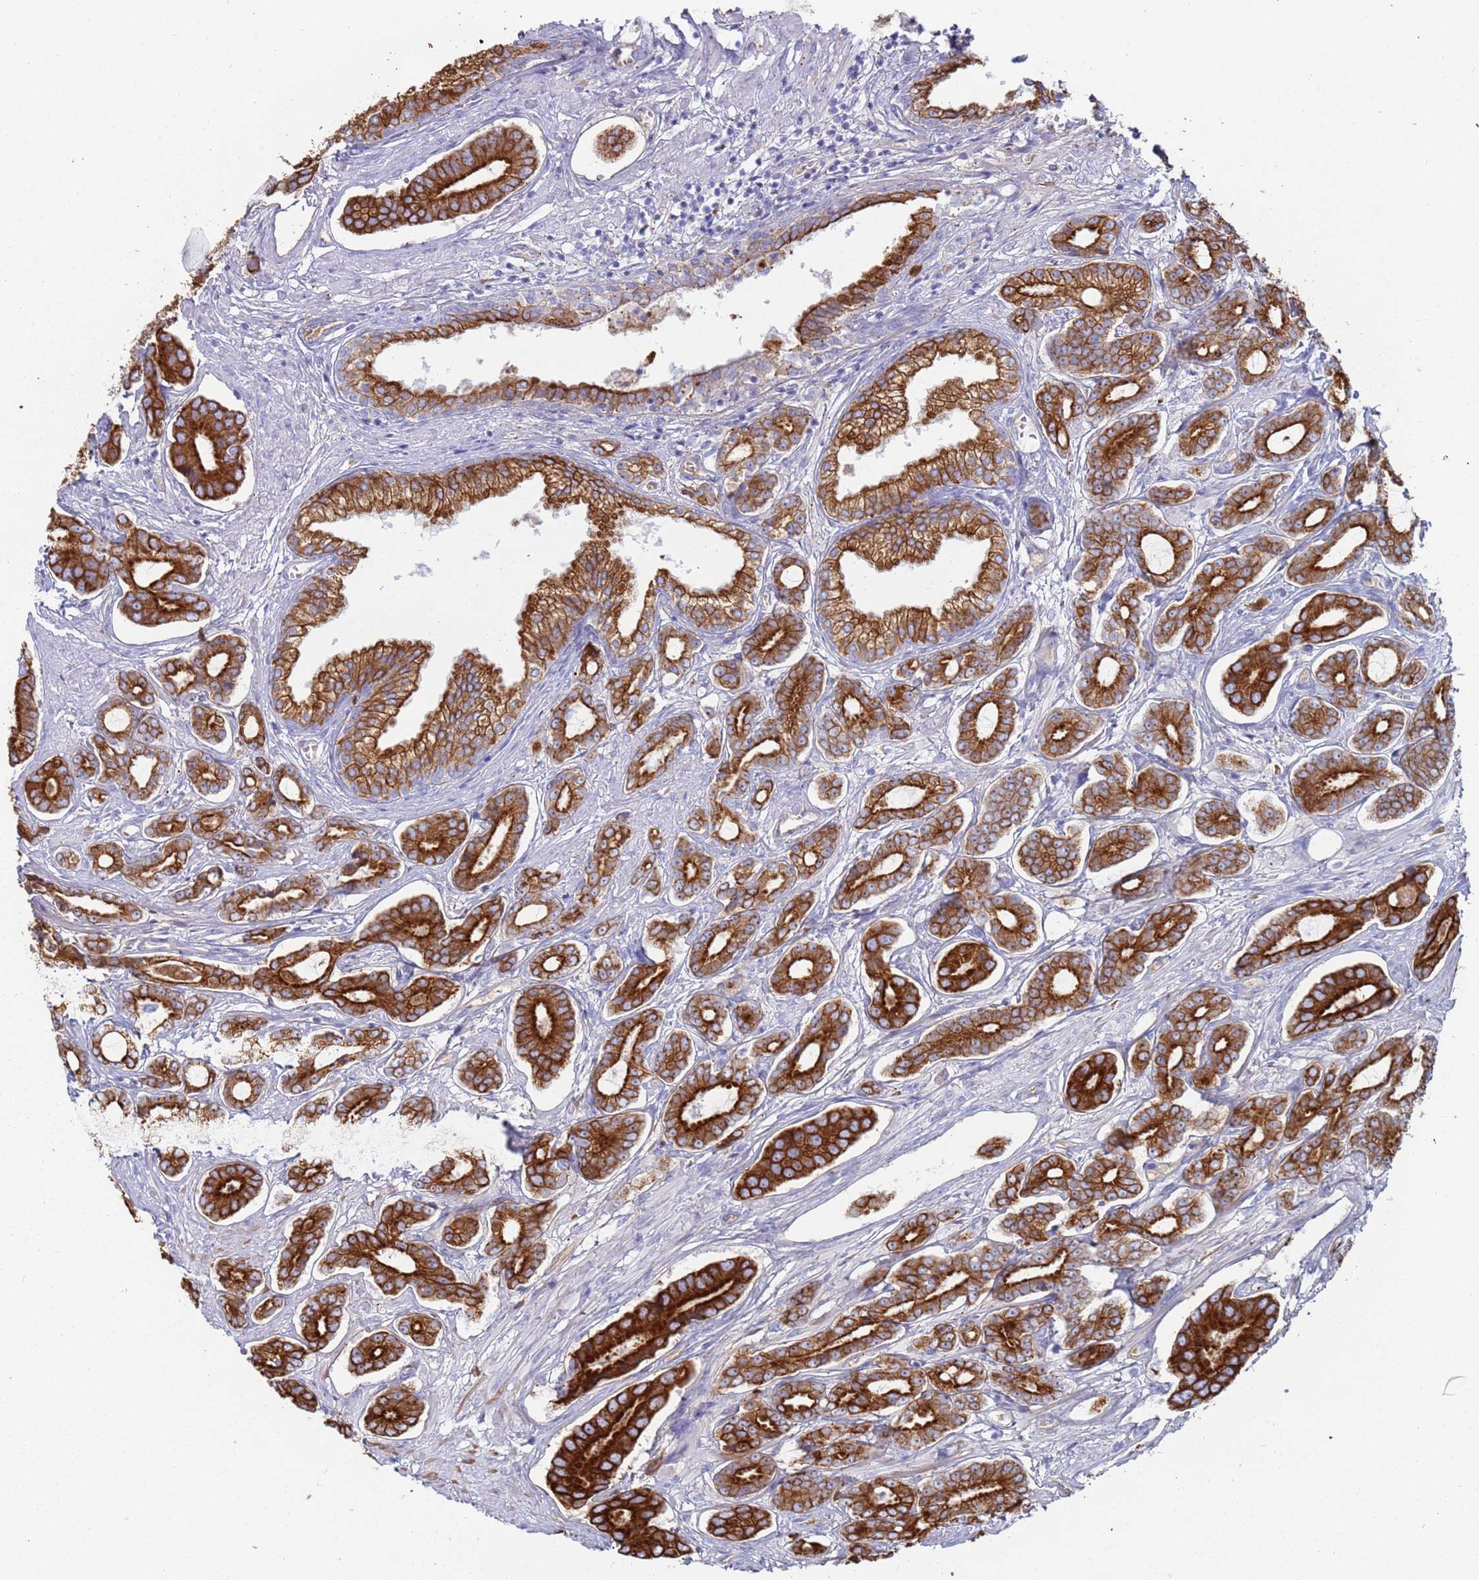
{"staining": {"intensity": "strong", "quantity": ">75%", "location": "cytoplasmic/membranous"}, "tissue": "prostate cancer", "cell_type": "Tumor cells", "image_type": "cancer", "snomed": [{"axis": "morphology", "description": "Adenocarcinoma, NOS"}, {"axis": "topography", "description": "Prostate and seminal vesicle, NOS"}], "caption": "About >75% of tumor cells in adenocarcinoma (prostate) display strong cytoplasmic/membranous protein expression as visualized by brown immunohistochemical staining.", "gene": "CYSLTR2", "patient": {"sex": "male", "age": 76}}